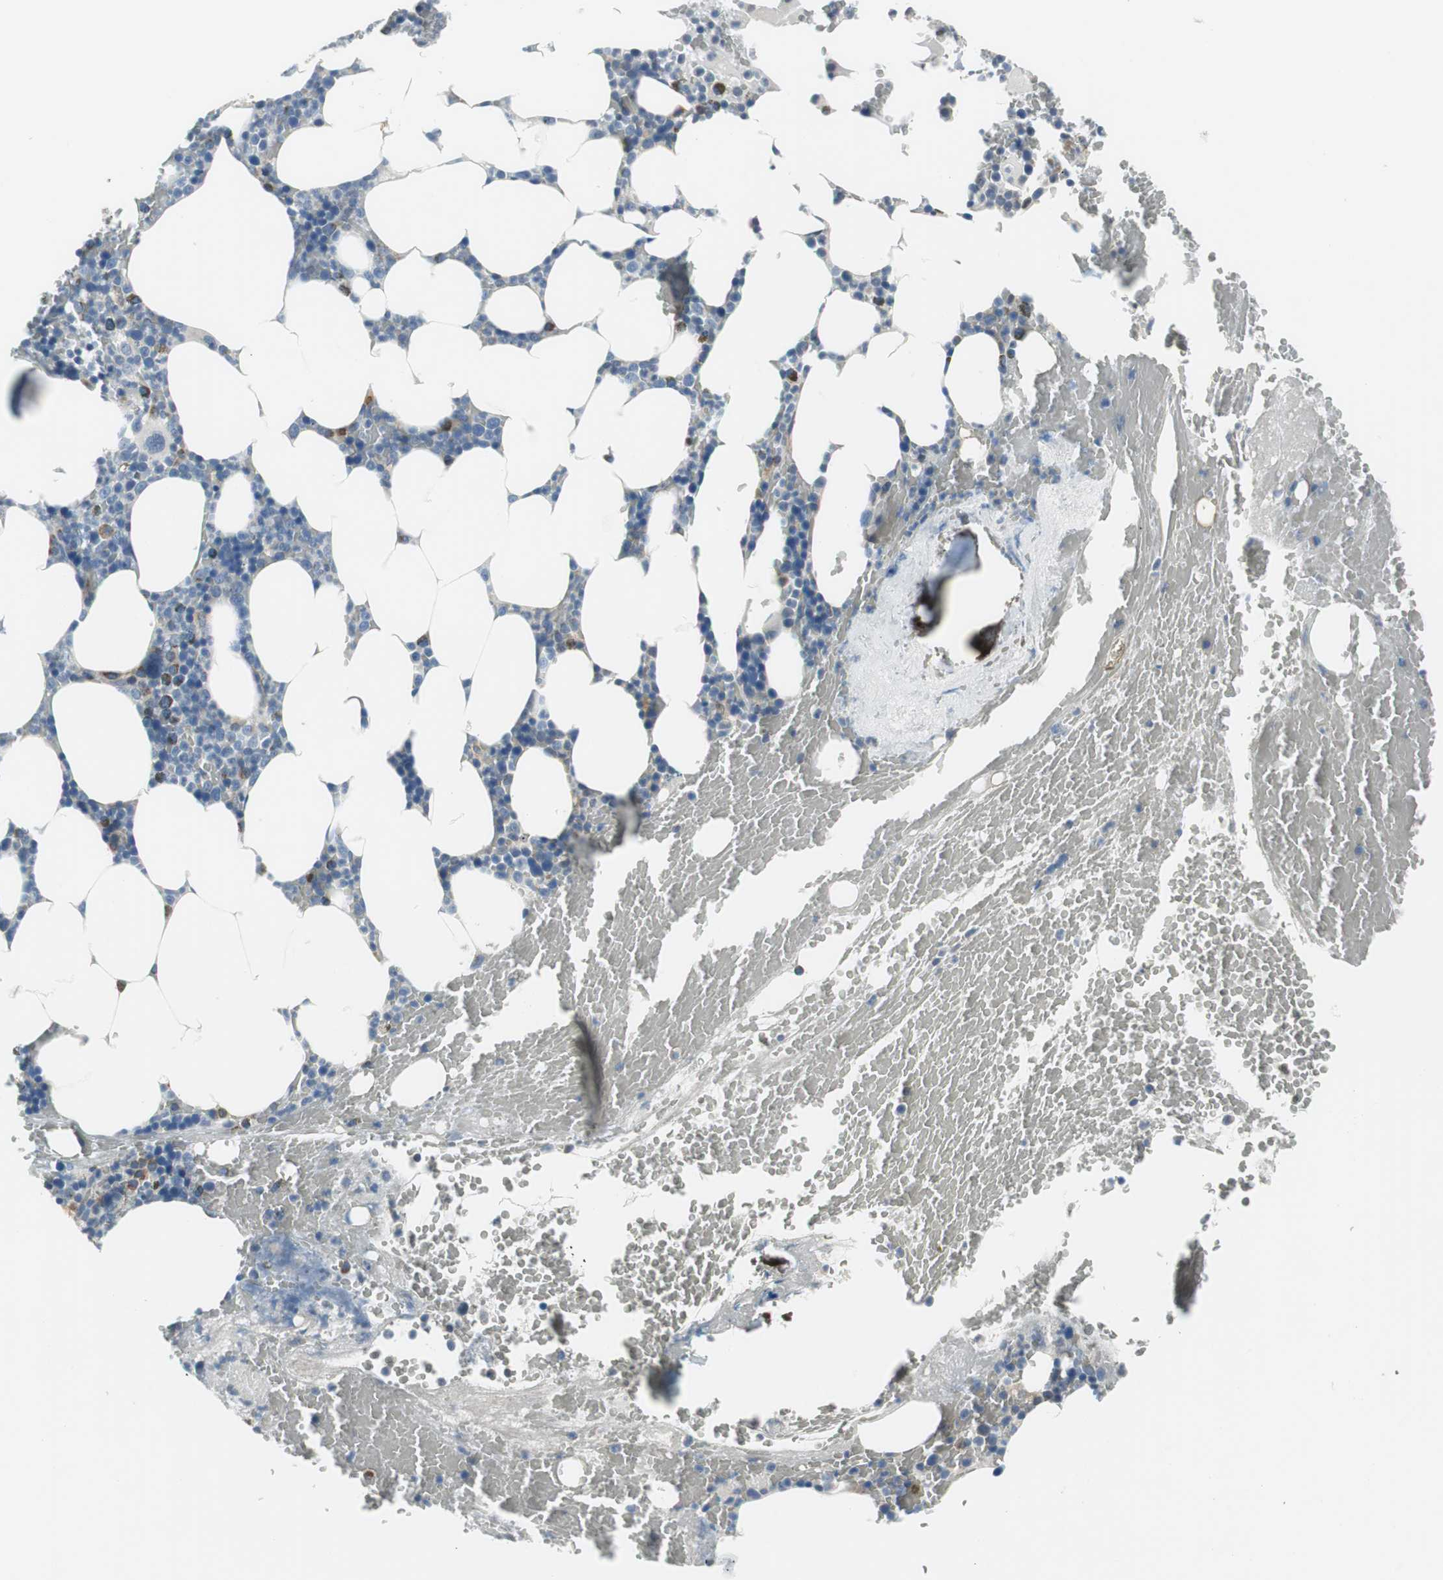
{"staining": {"intensity": "strong", "quantity": "<25%", "location": "cytoplasmic/membranous,nuclear"}, "tissue": "bone marrow", "cell_type": "Hematopoietic cells", "image_type": "normal", "snomed": [{"axis": "morphology", "description": "Normal tissue, NOS"}, {"axis": "topography", "description": "Bone marrow"}], "caption": "This is a histology image of immunohistochemistry (IHC) staining of benign bone marrow, which shows strong staining in the cytoplasmic/membranous,nuclear of hematopoietic cells.", "gene": "PLAA", "patient": {"sex": "female", "age": 66}}